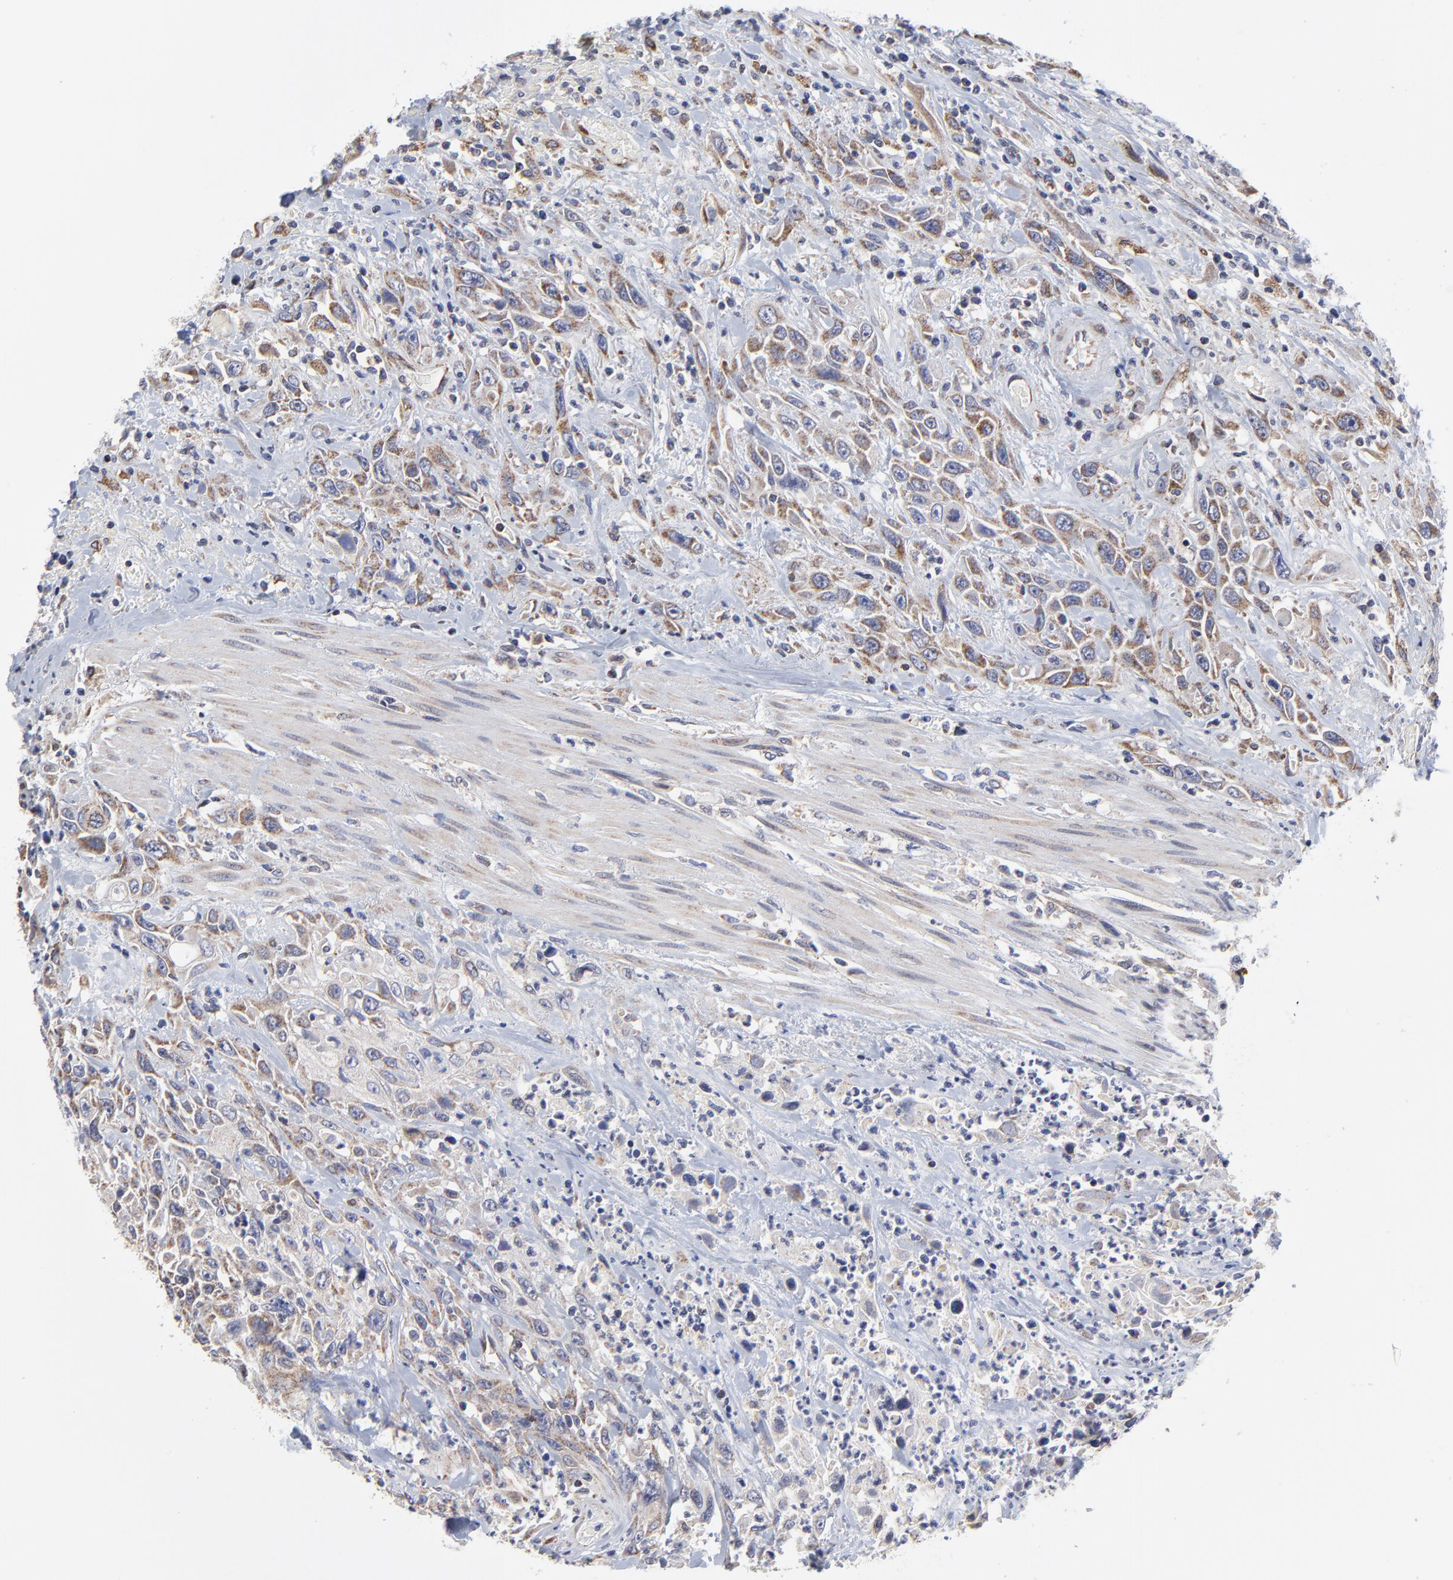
{"staining": {"intensity": "weak", "quantity": "25%-75%", "location": "cytoplasmic/membranous"}, "tissue": "urothelial cancer", "cell_type": "Tumor cells", "image_type": "cancer", "snomed": [{"axis": "morphology", "description": "Urothelial carcinoma, High grade"}, {"axis": "topography", "description": "Urinary bladder"}], "caption": "A histopathology image showing weak cytoplasmic/membranous expression in about 25%-75% of tumor cells in urothelial cancer, as visualized by brown immunohistochemical staining.", "gene": "ZNF550", "patient": {"sex": "female", "age": 84}}